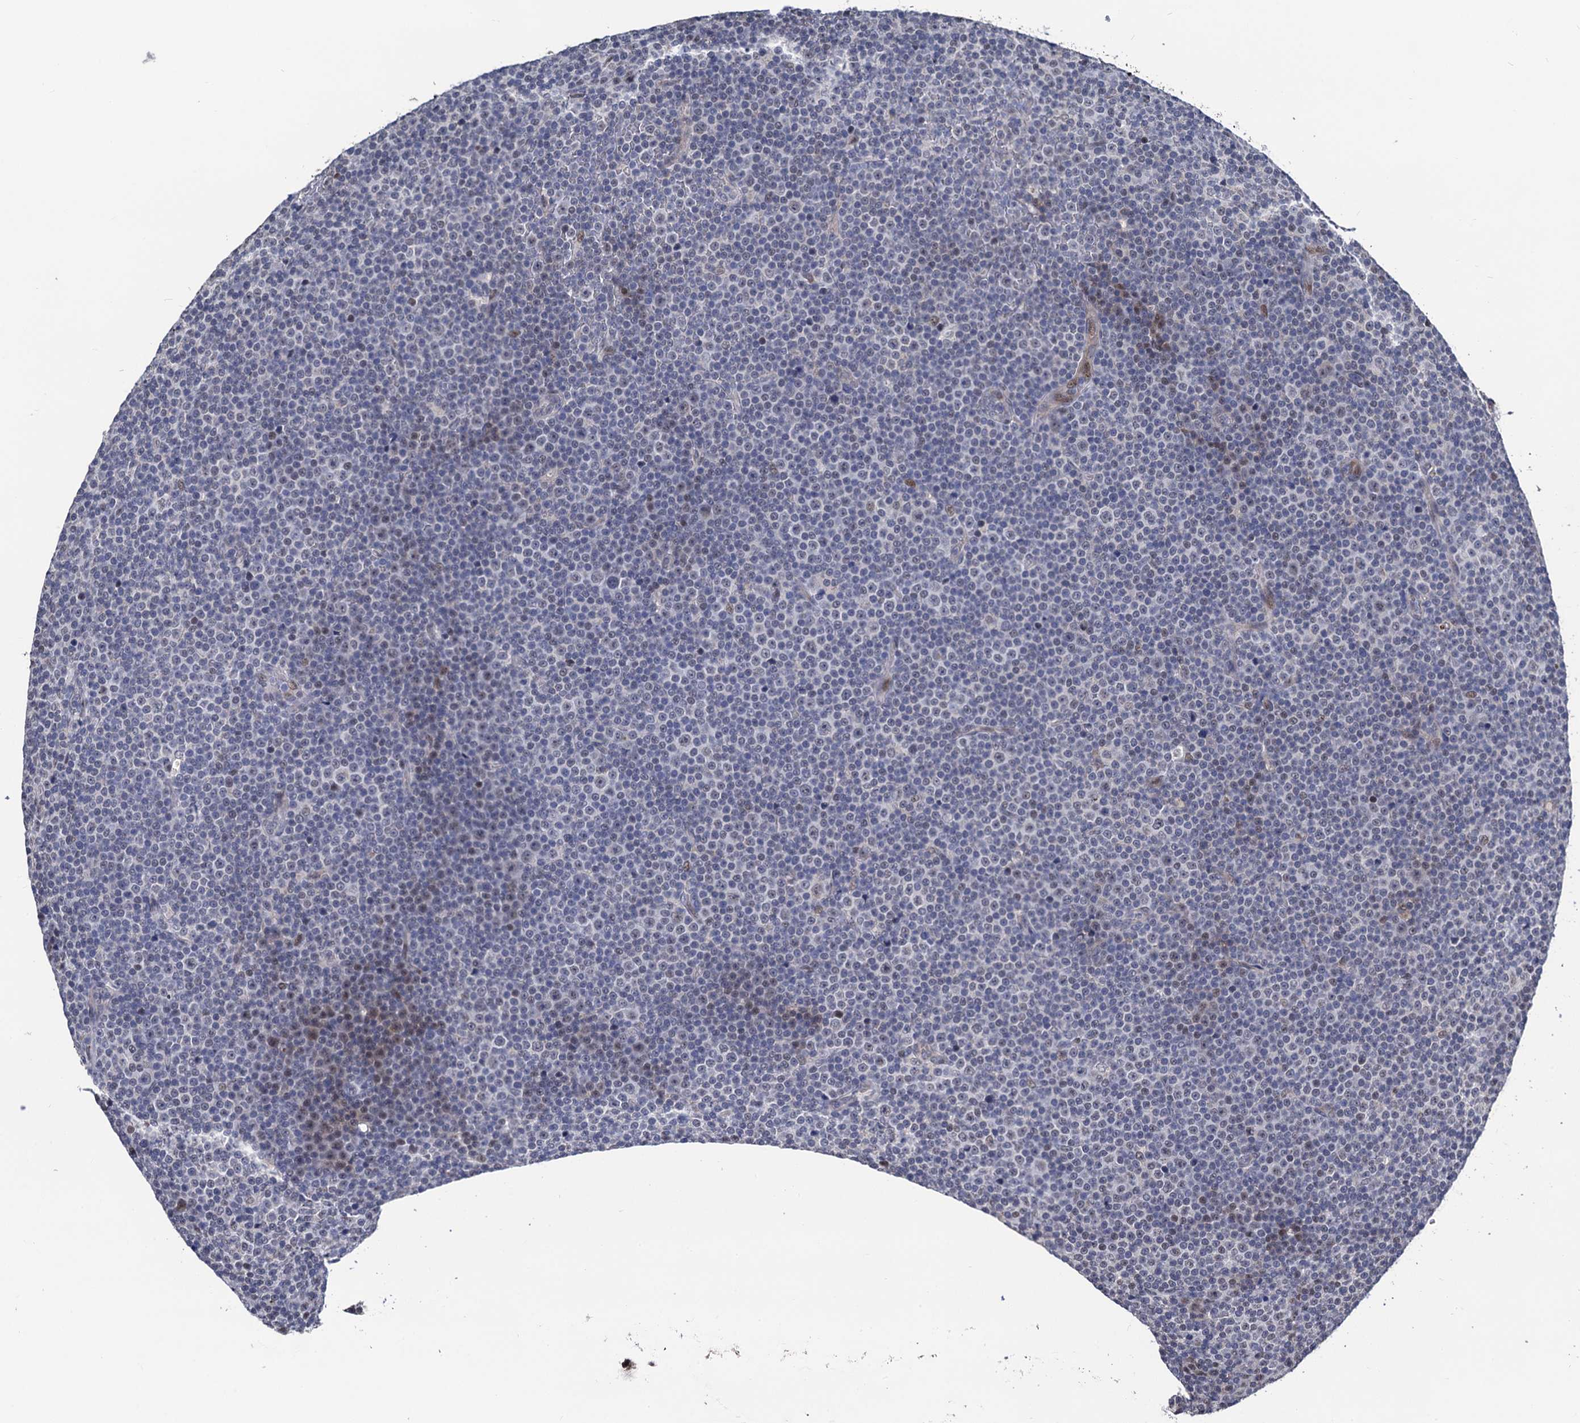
{"staining": {"intensity": "negative", "quantity": "none", "location": "none"}, "tissue": "lymphoma", "cell_type": "Tumor cells", "image_type": "cancer", "snomed": [{"axis": "morphology", "description": "Malignant lymphoma, non-Hodgkin's type, Low grade"}, {"axis": "topography", "description": "Lymph node"}], "caption": "This is an IHC micrograph of human lymphoma. There is no staining in tumor cells.", "gene": "FAM222A", "patient": {"sex": "female", "age": 67}}